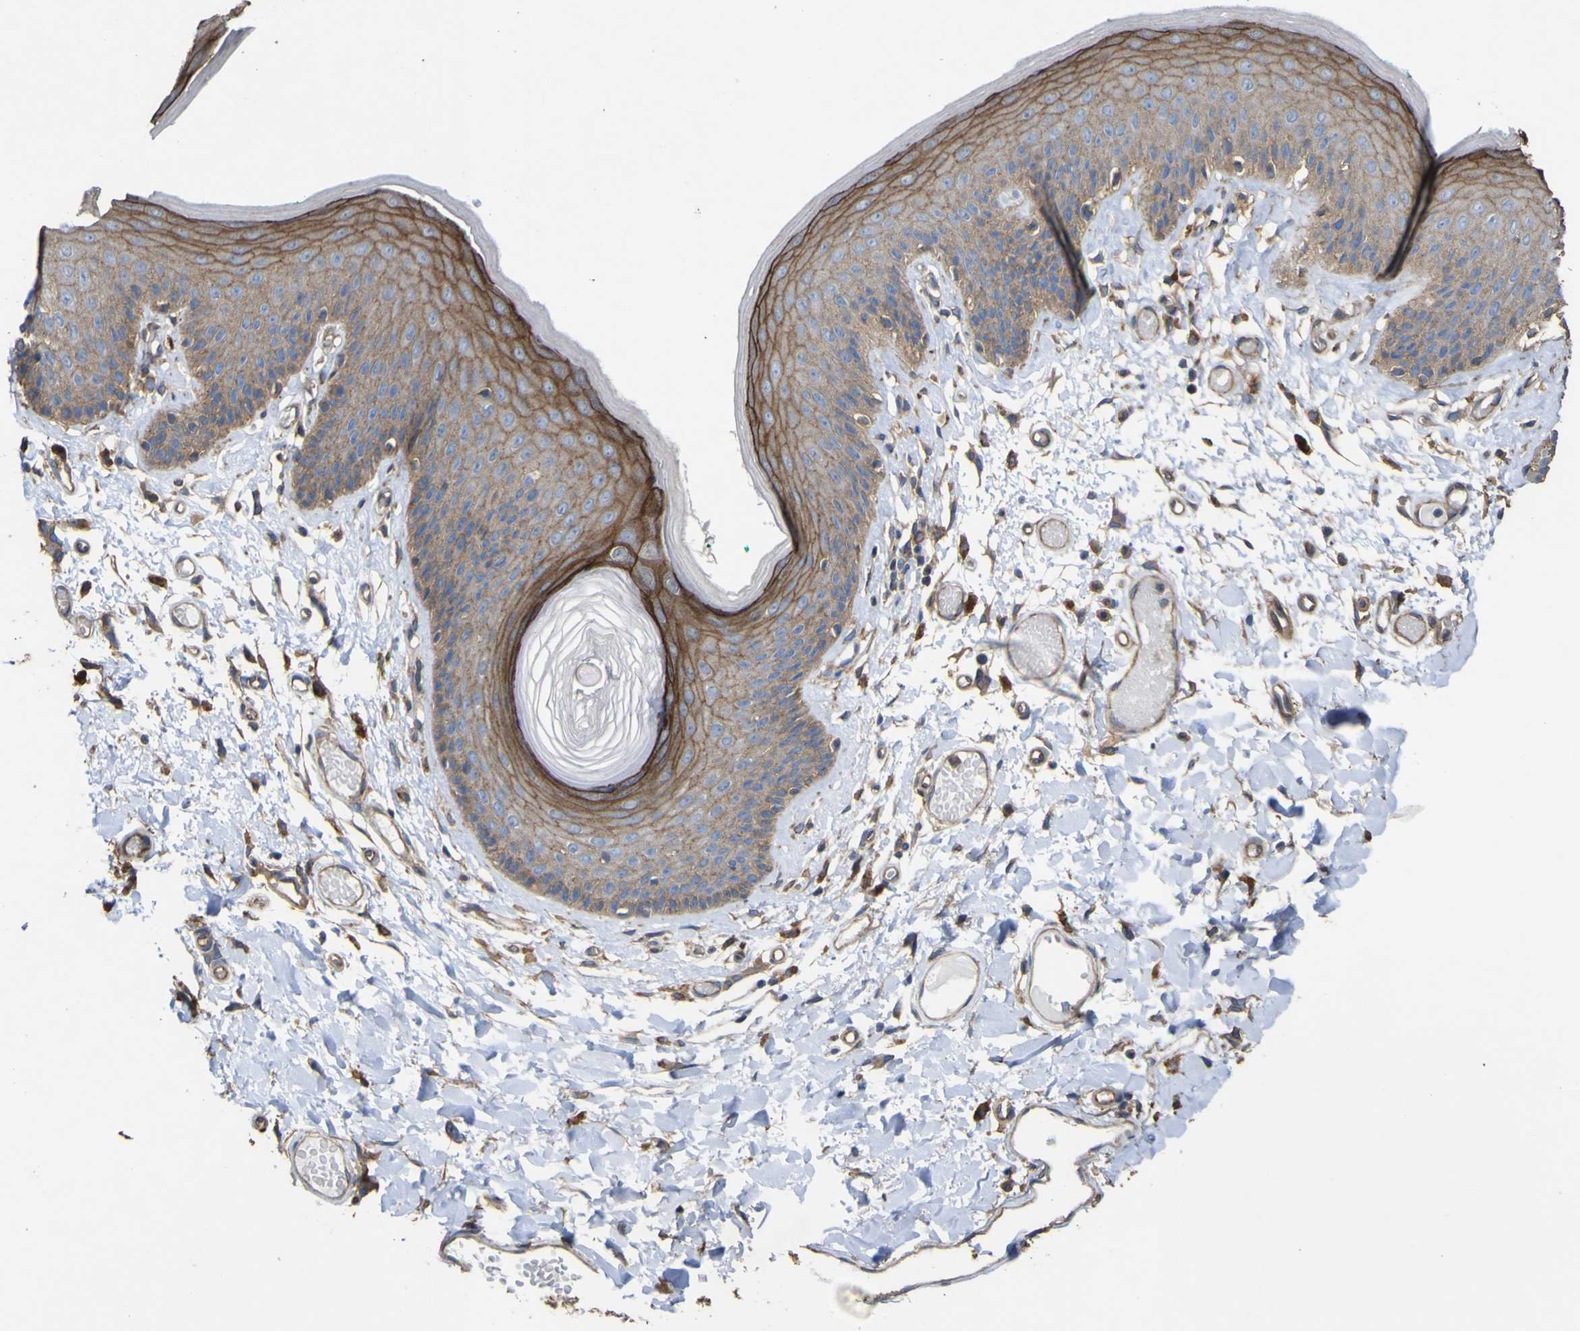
{"staining": {"intensity": "moderate", "quantity": ">75%", "location": "cytoplasmic/membranous"}, "tissue": "skin", "cell_type": "Epidermal cells", "image_type": "normal", "snomed": [{"axis": "morphology", "description": "Normal tissue, NOS"}, {"axis": "topography", "description": "Vulva"}], "caption": "The immunohistochemical stain highlights moderate cytoplasmic/membranous staining in epidermal cells of benign skin. The staining is performed using DAB (3,3'-diaminobenzidine) brown chromogen to label protein expression. The nuclei are counter-stained blue using hematoxylin.", "gene": "TNFSF15", "patient": {"sex": "female", "age": 73}}